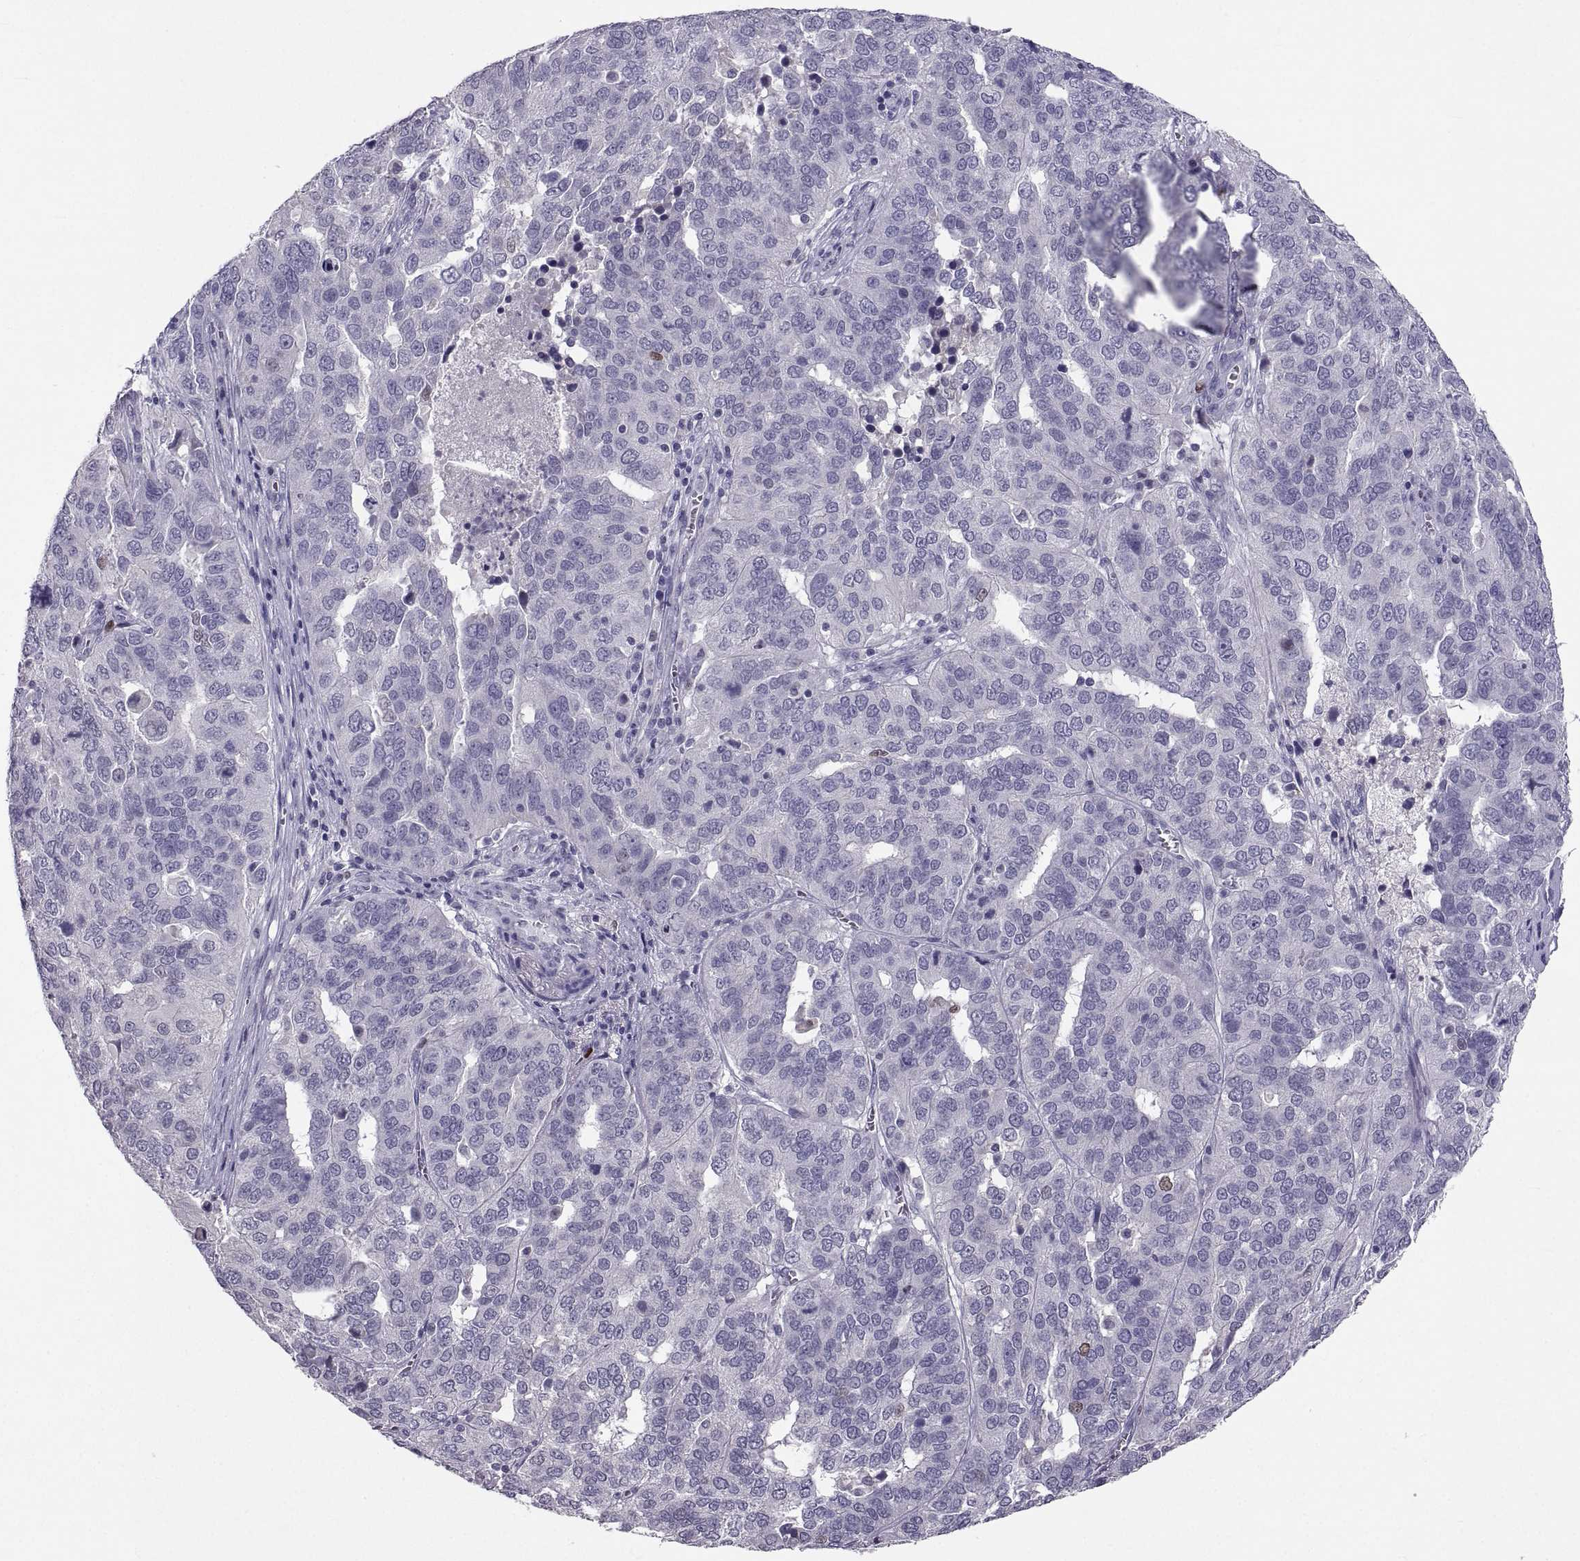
{"staining": {"intensity": "weak", "quantity": "<25%", "location": "nuclear"}, "tissue": "ovarian cancer", "cell_type": "Tumor cells", "image_type": "cancer", "snomed": [{"axis": "morphology", "description": "Carcinoma, endometroid"}, {"axis": "topography", "description": "Soft tissue"}, {"axis": "topography", "description": "Ovary"}], "caption": "IHC histopathology image of ovarian cancer stained for a protein (brown), which reveals no positivity in tumor cells.", "gene": "SOX21", "patient": {"sex": "female", "age": 52}}